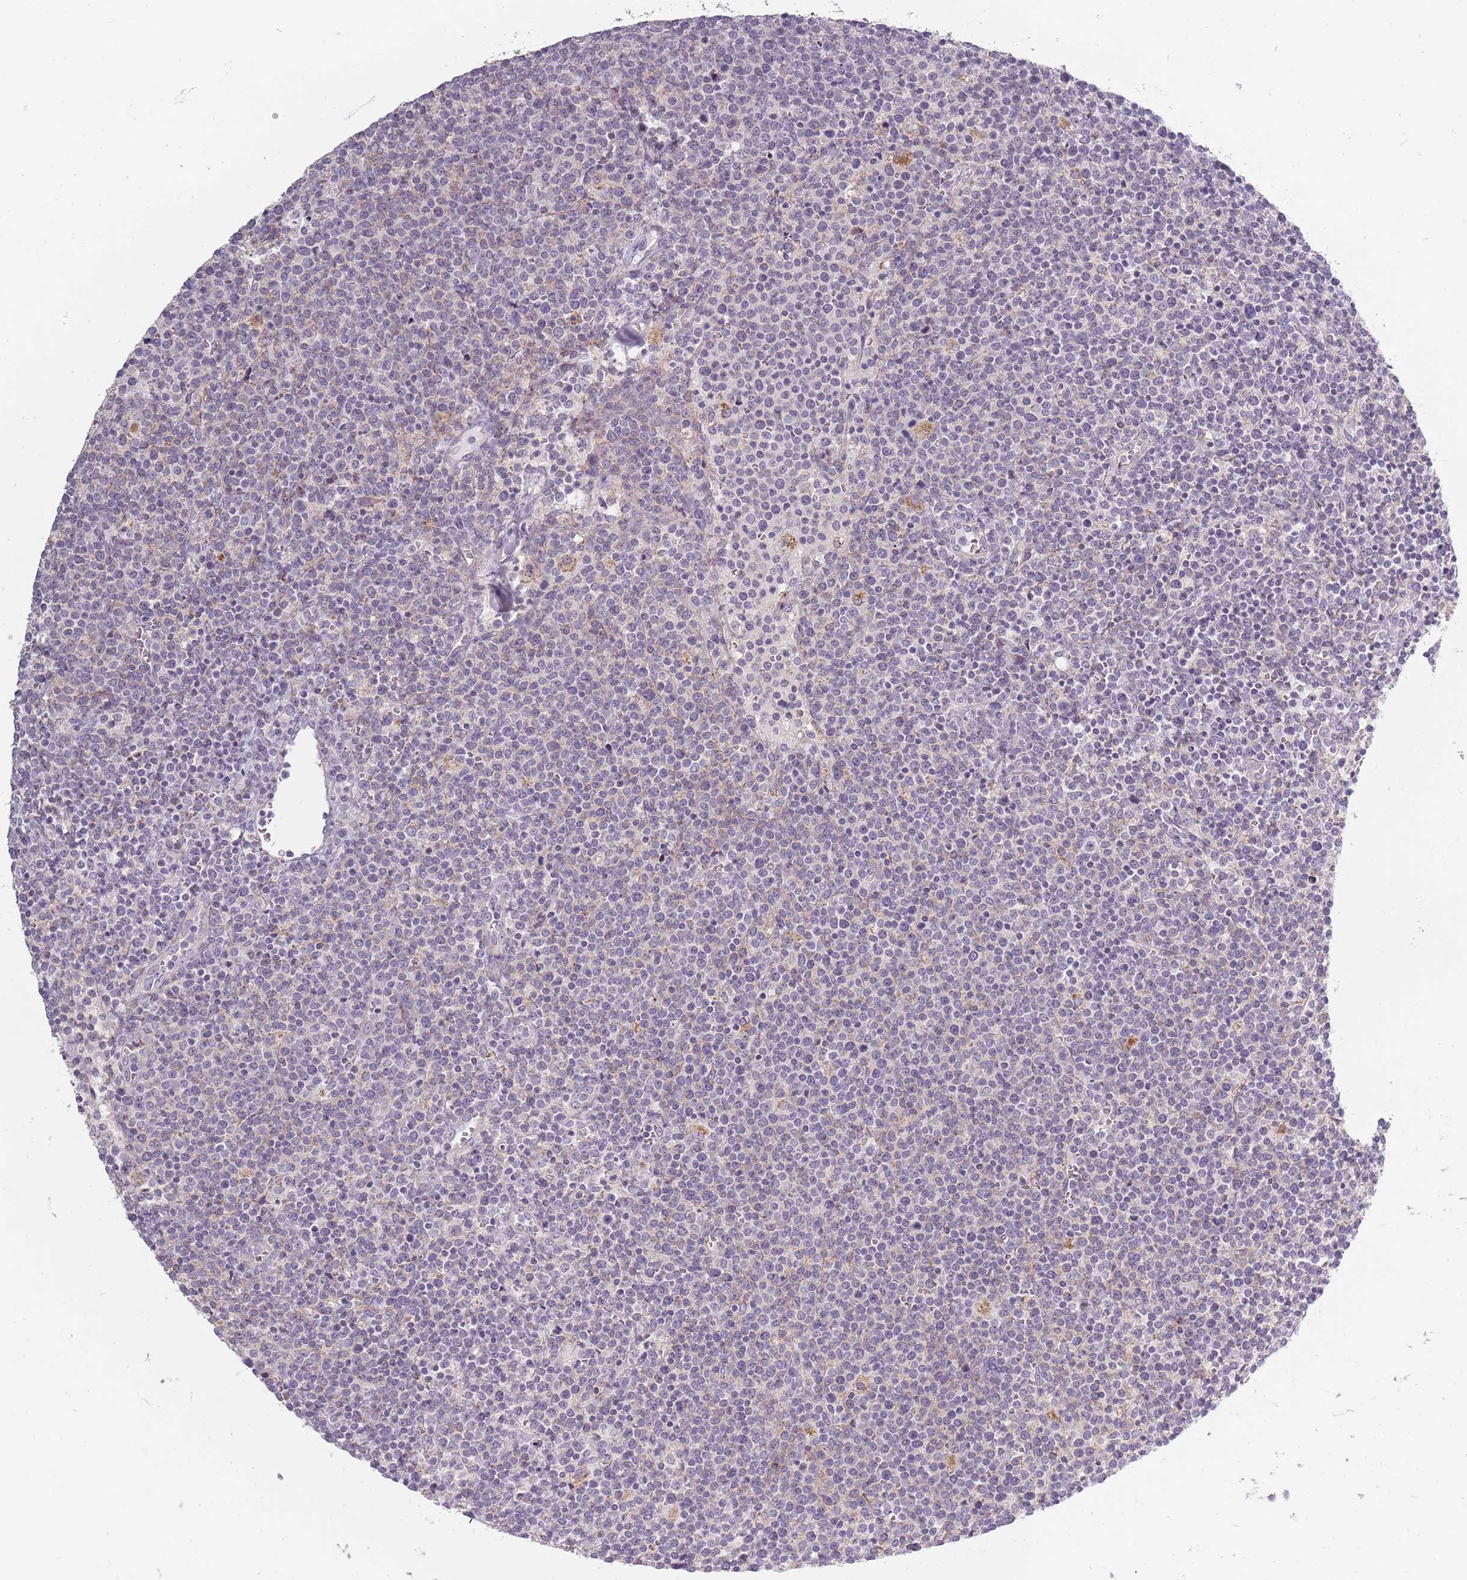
{"staining": {"intensity": "negative", "quantity": "none", "location": "none"}, "tissue": "lymphoma", "cell_type": "Tumor cells", "image_type": "cancer", "snomed": [{"axis": "morphology", "description": "Malignant lymphoma, non-Hodgkin's type, High grade"}, {"axis": "topography", "description": "Lymph node"}], "caption": "High-grade malignant lymphoma, non-Hodgkin's type was stained to show a protein in brown. There is no significant staining in tumor cells.", "gene": "SYNGR3", "patient": {"sex": "male", "age": 61}}